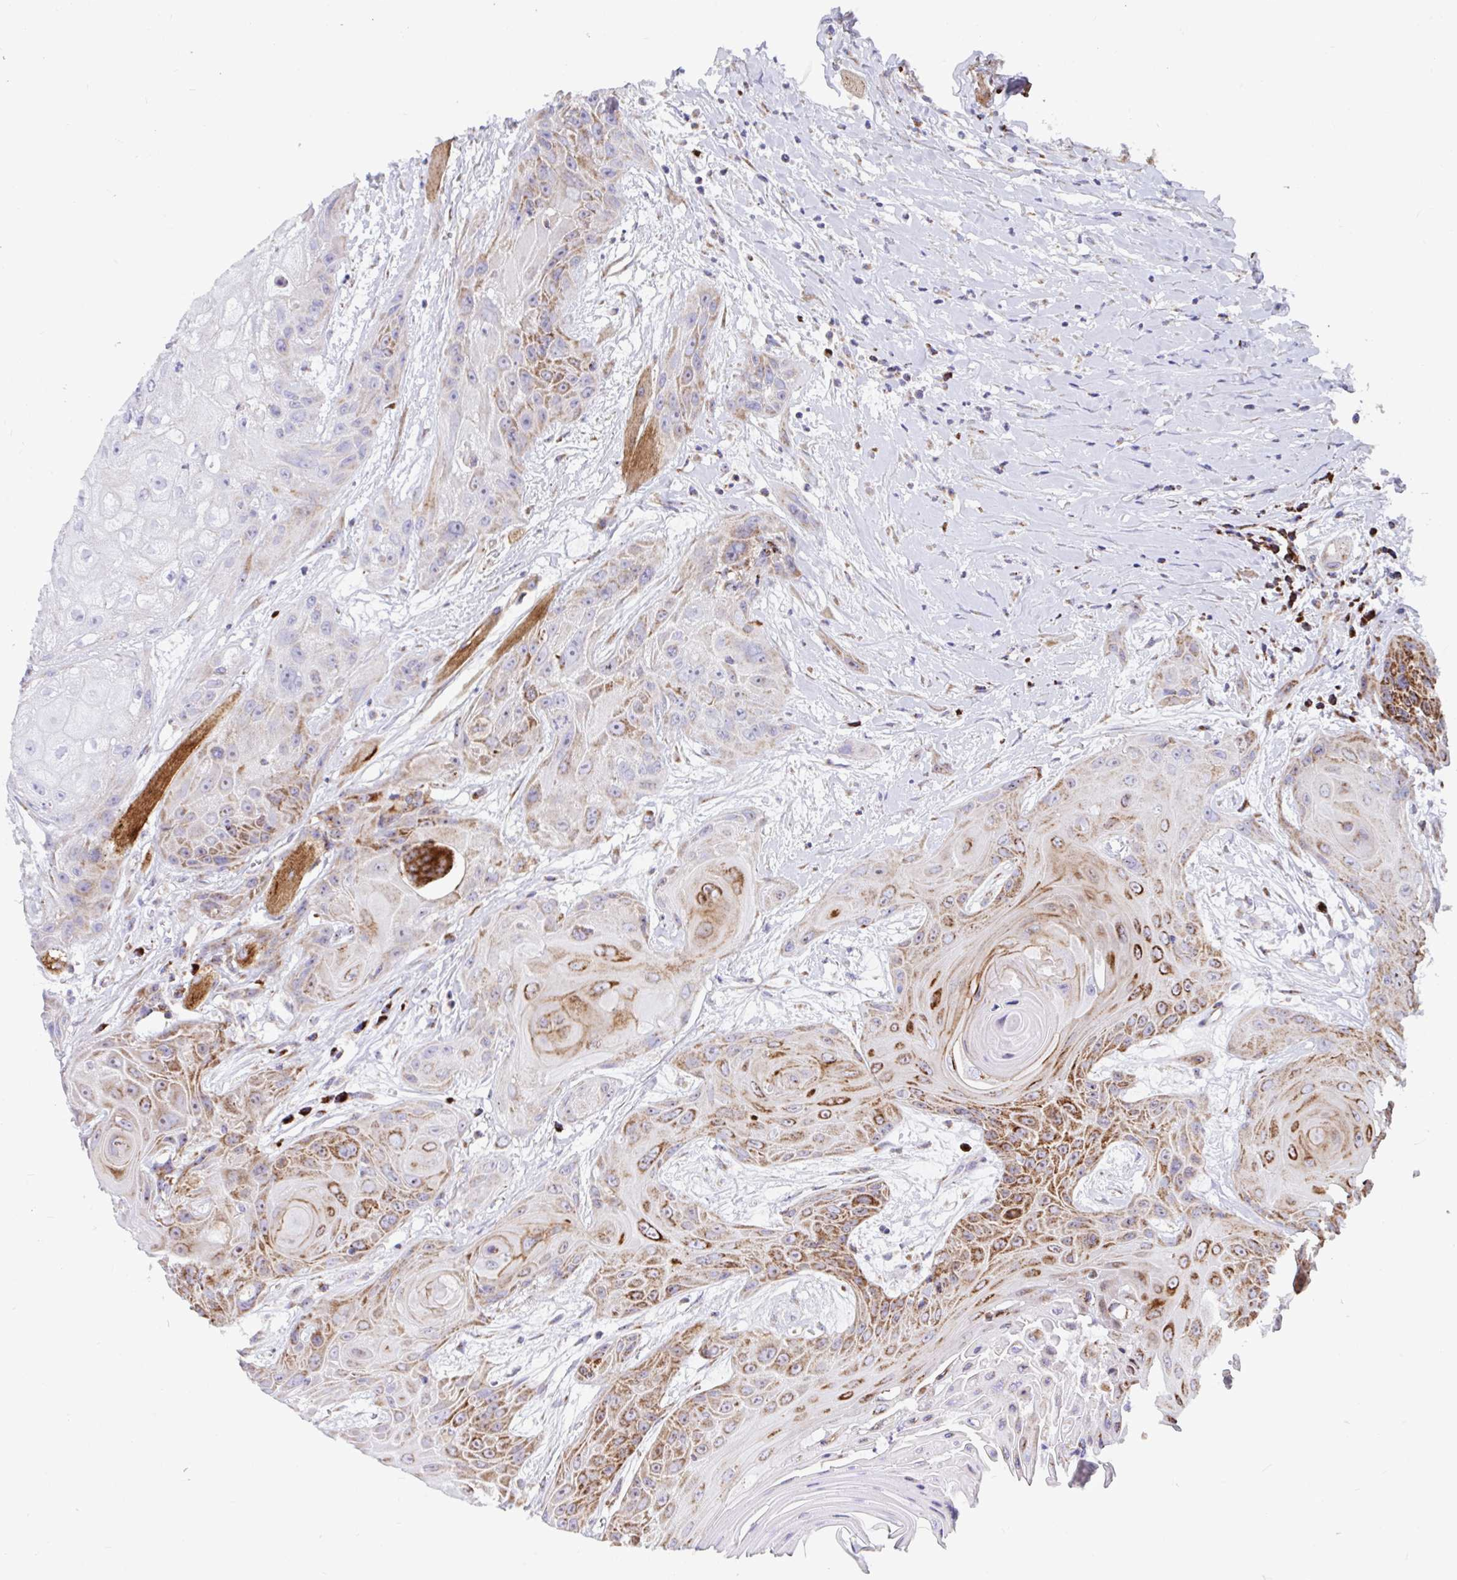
{"staining": {"intensity": "moderate", "quantity": "25%-75%", "location": "cytoplasmic/membranous"}, "tissue": "head and neck cancer", "cell_type": "Tumor cells", "image_type": "cancer", "snomed": [{"axis": "morphology", "description": "Squamous cell carcinoma, NOS"}, {"axis": "topography", "description": "Head-Neck"}], "caption": "A medium amount of moderate cytoplasmic/membranous staining is seen in approximately 25%-75% of tumor cells in head and neck cancer (squamous cell carcinoma) tissue. The staining was performed using DAB (3,3'-diaminobenzidine) to visualize the protein expression in brown, while the nuclei were stained in blue with hematoxylin (Magnification: 20x).", "gene": "ATP5MJ", "patient": {"sex": "female", "age": 73}}